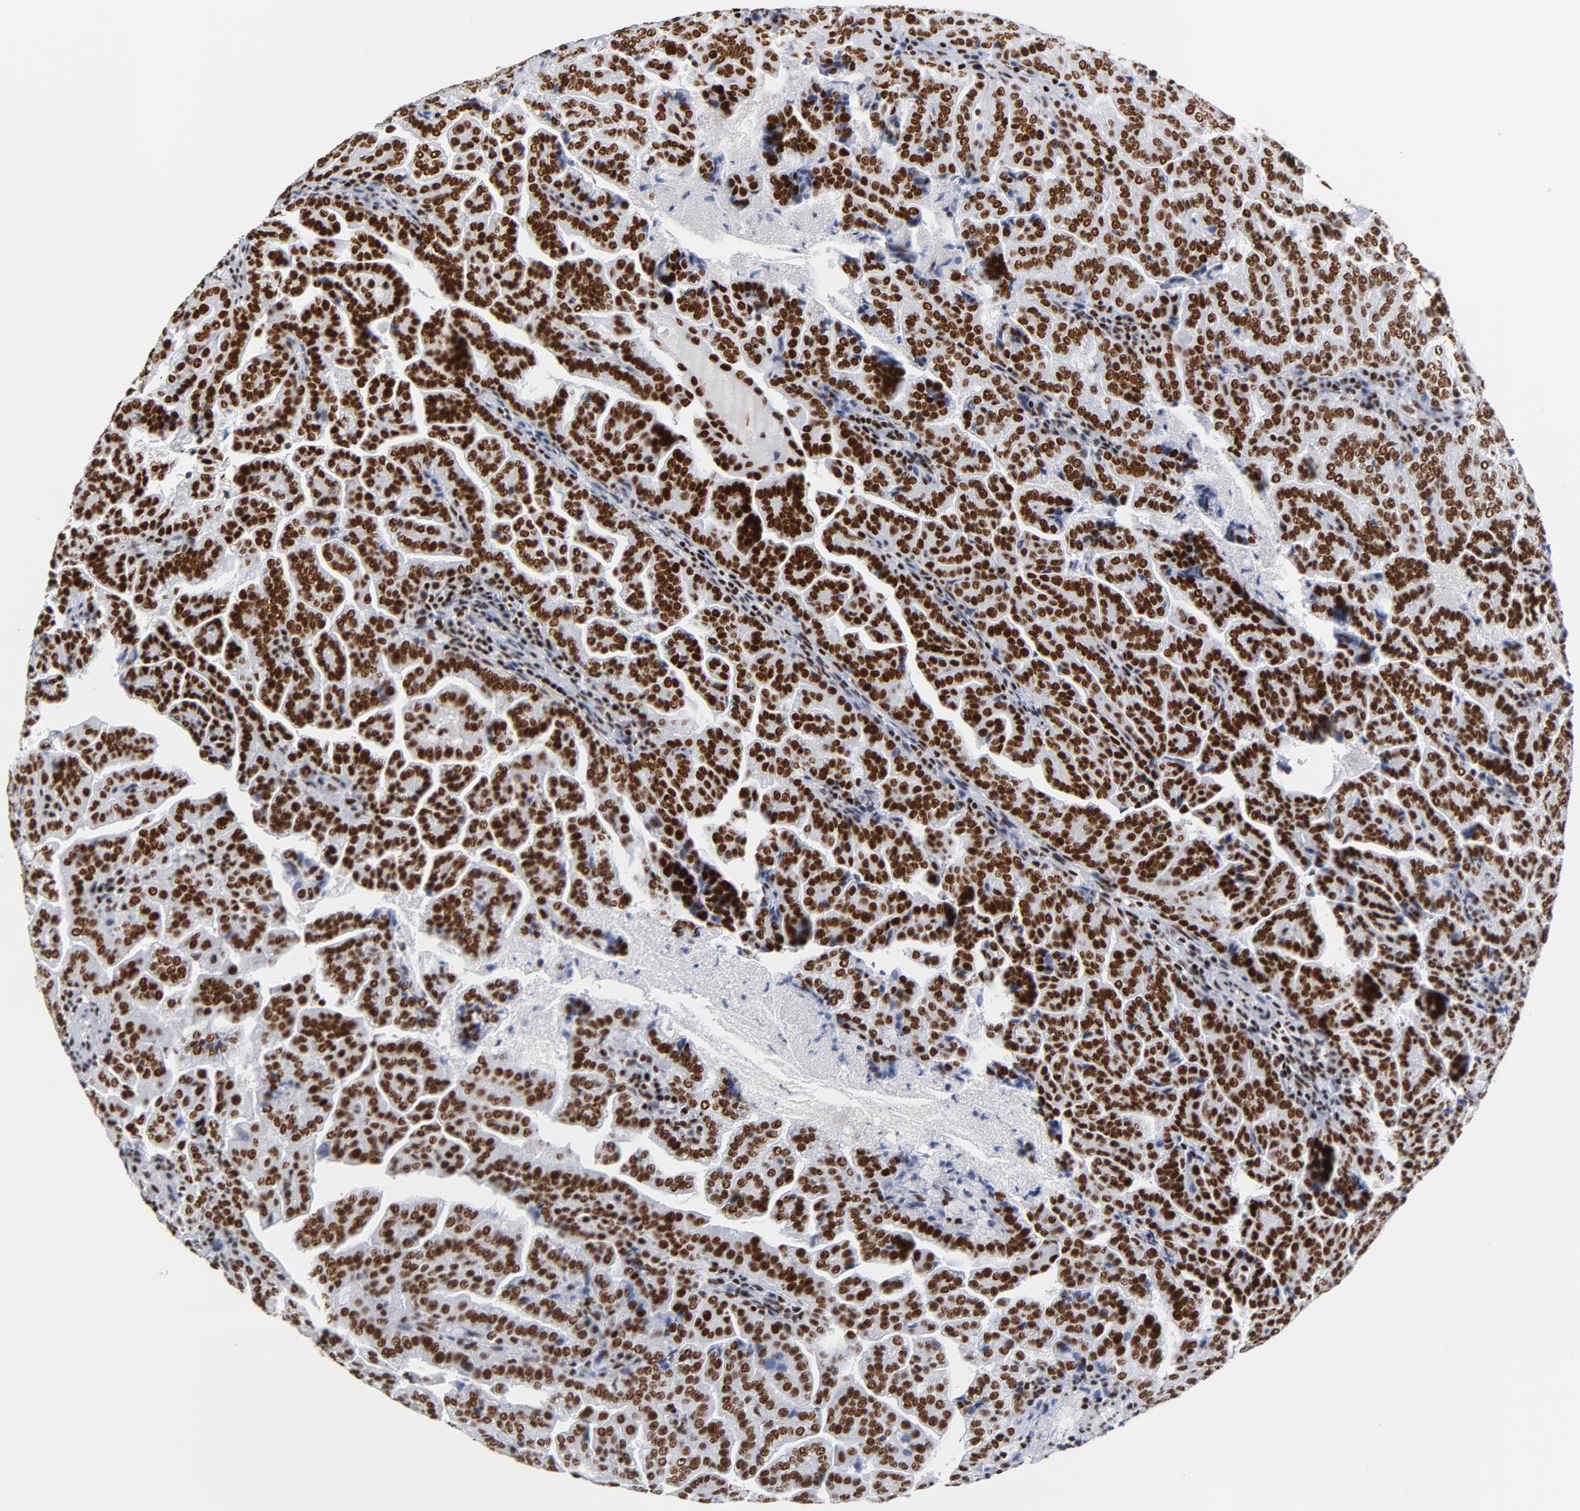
{"staining": {"intensity": "strong", "quantity": ">75%", "location": "nuclear"}, "tissue": "renal cancer", "cell_type": "Tumor cells", "image_type": "cancer", "snomed": [{"axis": "morphology", "description": "Adenocarcinoma, NOS"}, {"axis": "topography", "description": "Kidney"}], "caption": "Strong nuclear staining for a protein is present in about >75% of tumor cells of renal cancer (adenocarcinoma) using IHC.", "gene": "XRCC5", "patient": {"sex": "male", "age": 61}}